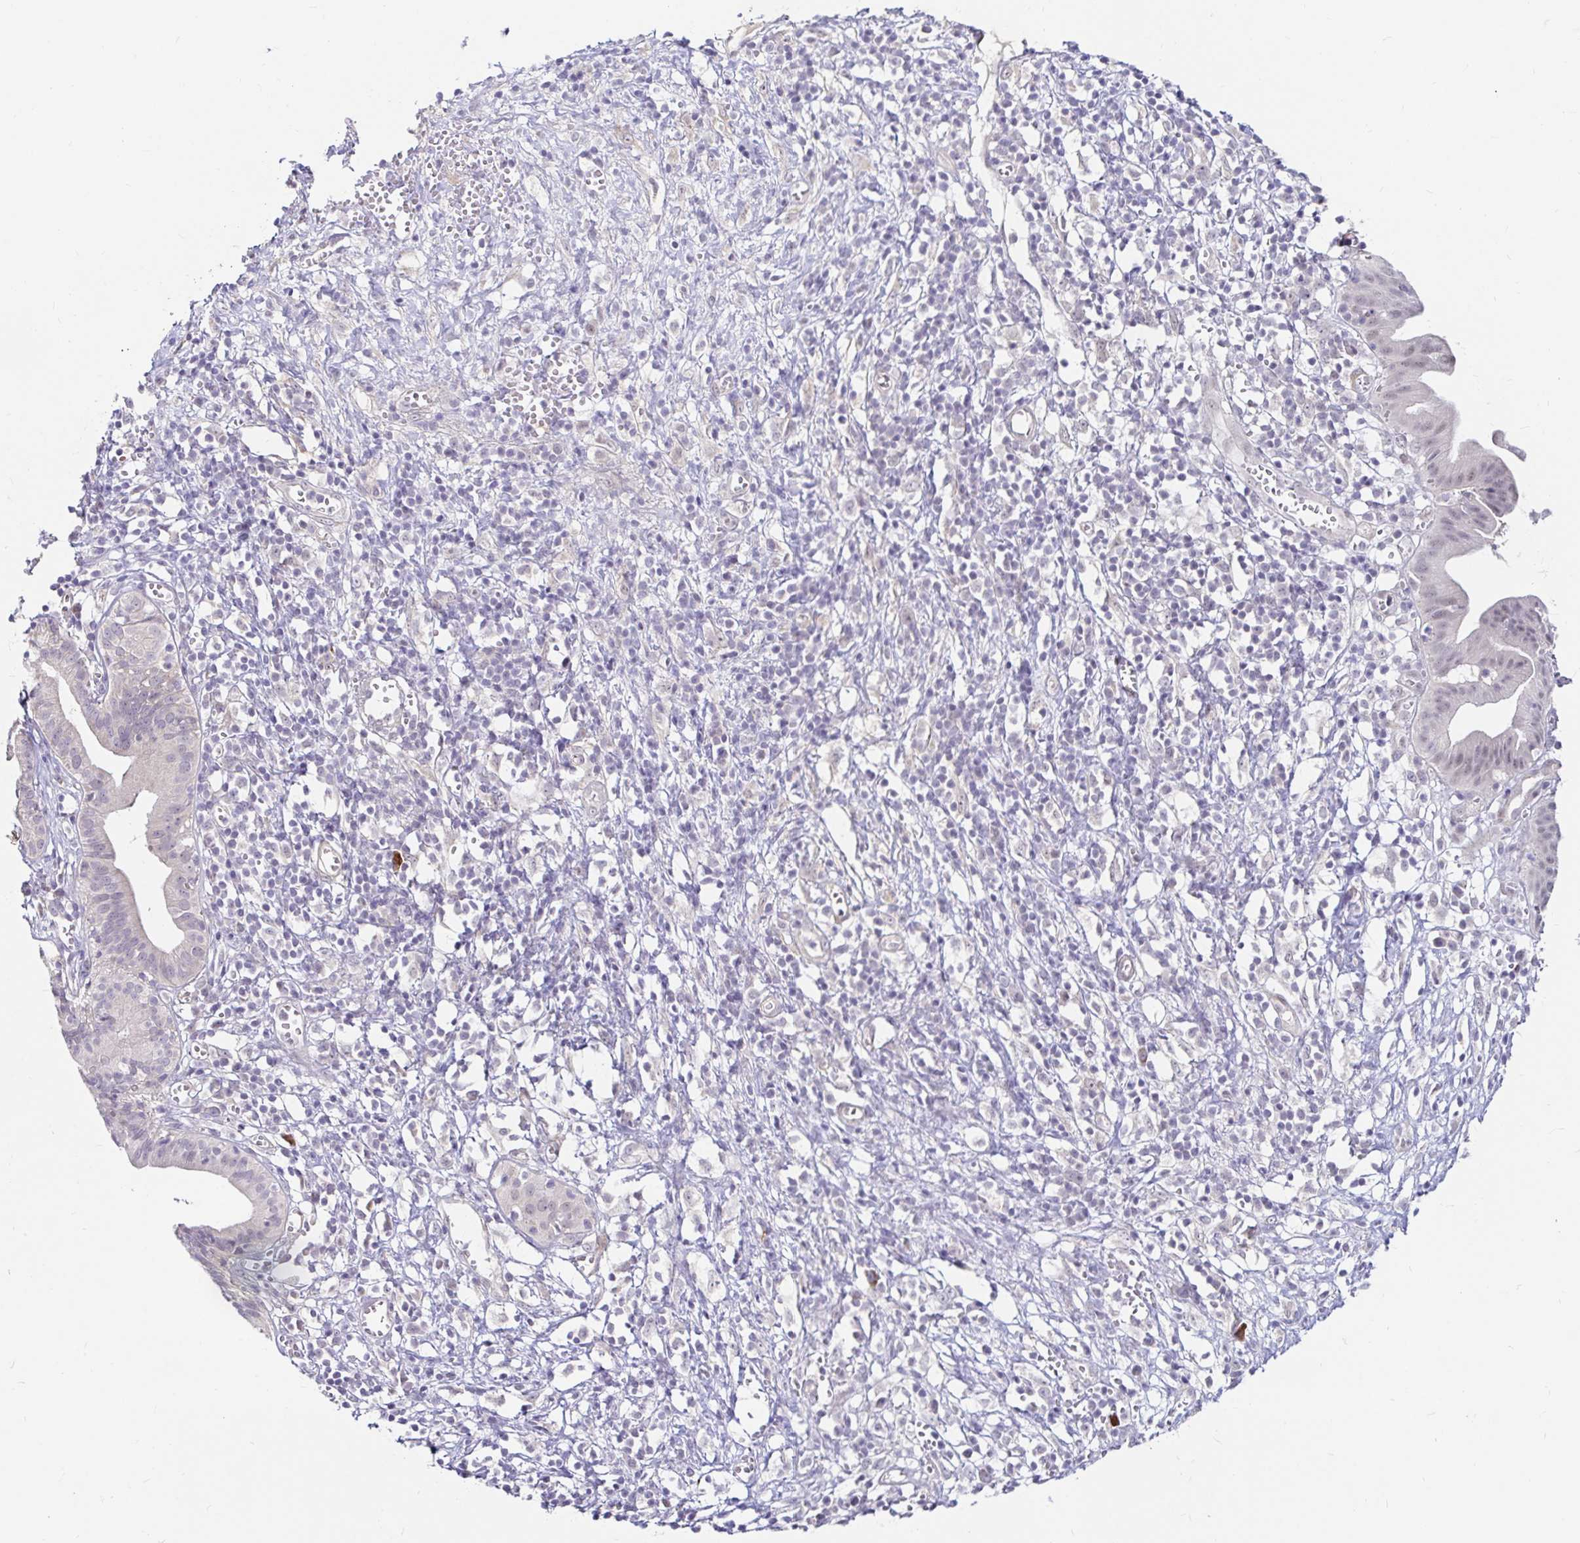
{"staining": {"intensity": "negative", "quantity": "none", "location": "none"}, "tissue": "pancreatic cancer", "cell_type": "Tumor cells", "image_type": "cancer", "snomed": [{"axis": "morphology", "description": "Adenocarcinoma, NOS"}, {"axis": "topography", "description": "Pancreas"}], "caption": "This is an immunohistochemistry histopathology image of adenocarcinoma (pancreatic). There is no expression in tumor cells.", "gene": "GUCY1A1", "patient": {"sex": "female", "age": 73}}